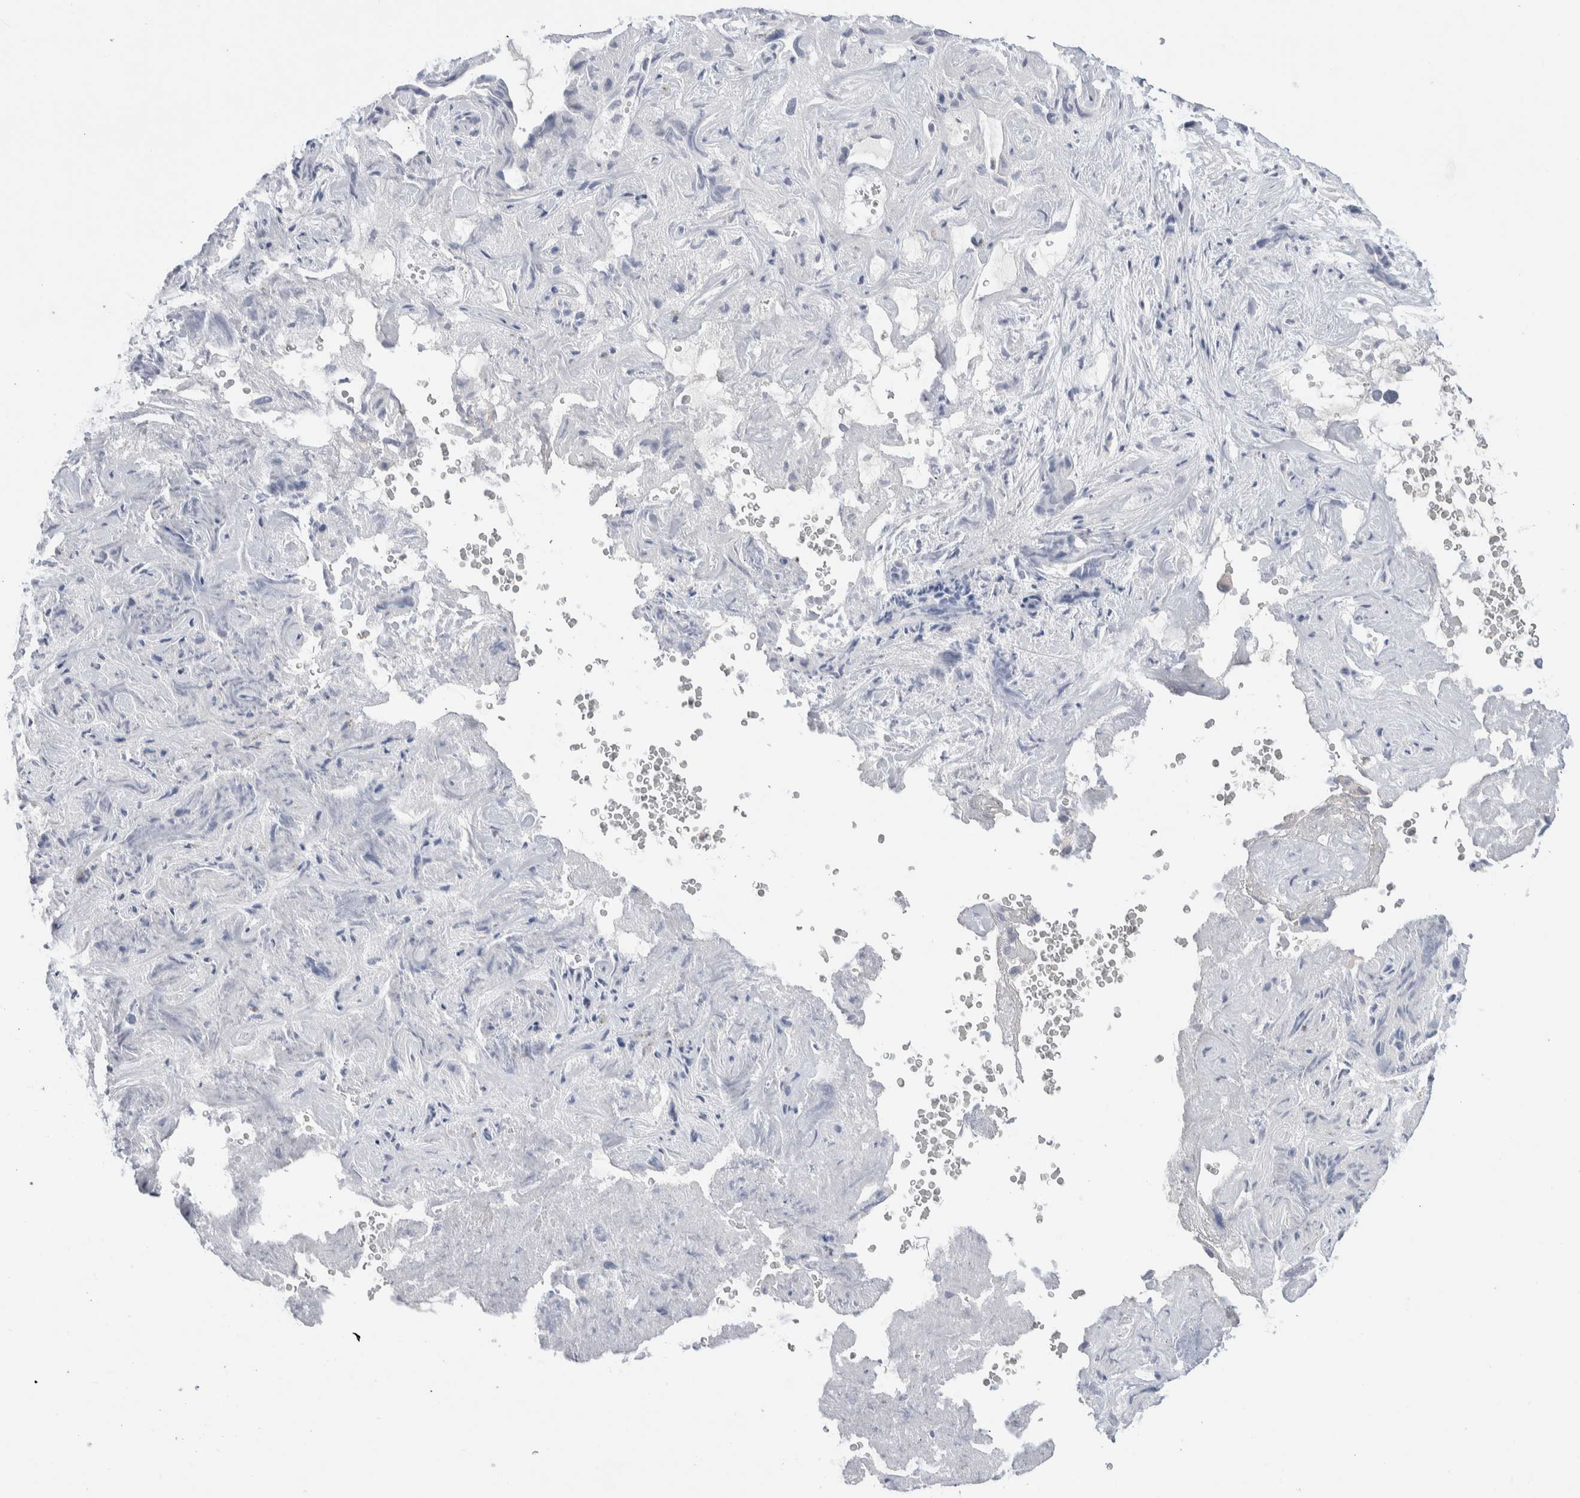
{"staining": {"intensity": "negative", "quantity": "none", "location": "none"}, "tissue": "liver cancer", "cell_type": "Tumor cells", "image_type": "cancer", "snomed": [{"axis": "morphology", "description": "Cholangiocarcinoma"}, {"axis": "topography", "description": "Liver"}], "caption": "High magnification brightfield microscopy of liver cancer (cholangiocarcinoma) stained with DAB (3,3'-diaminobenzidine) (brown) and counterstained with hematoxylin (blue): tumor cells show no significant positivity.", "gene": "RUSF1", "patient": {"sex": "female", "age": 52}}